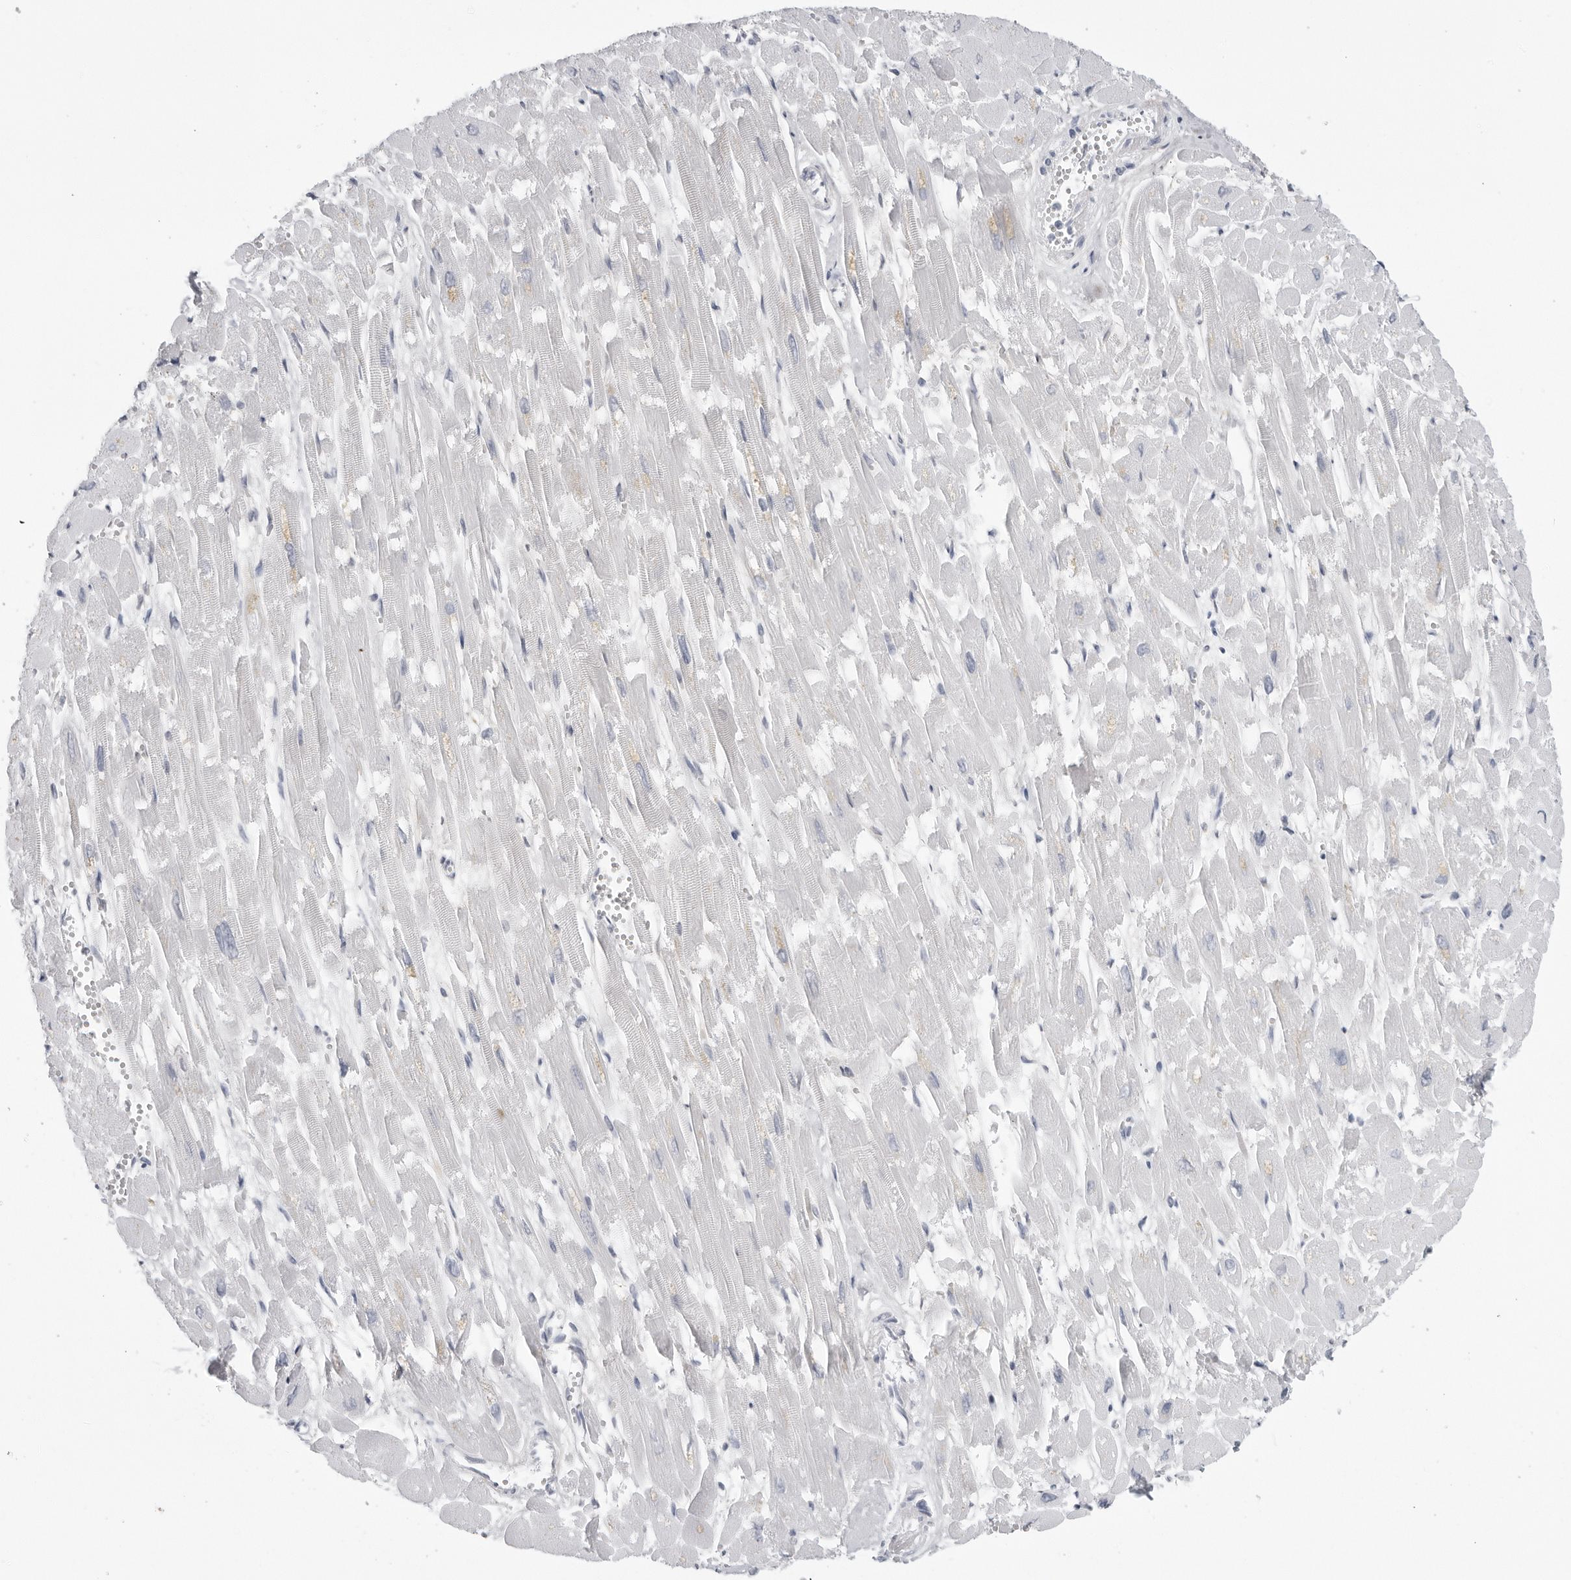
{"staining": {"intensity": "negative", "quantity": "none", "location": "none"}, "tissue": "heart muscle", "cell_type": "Cardiomyocytes", "image_type": "normal", "snomed": [{"axis": "morphology", "description": "Normal tissue, NOS"}, {"axis": "topography", "description": "Heart"}], "caption": "An immunohistochemistry photomicrograph of normal heart muscle is shown. There is no staining in cardiomyocytes of heart muscle. The staining was performed using DAB to visualize the protein expression in brown, while the nuclei were stained in blue with hematoxylin (Magnification: 20x).", "gene": "SERPINF2", "patient": {"sex": "male", "age": 54}}